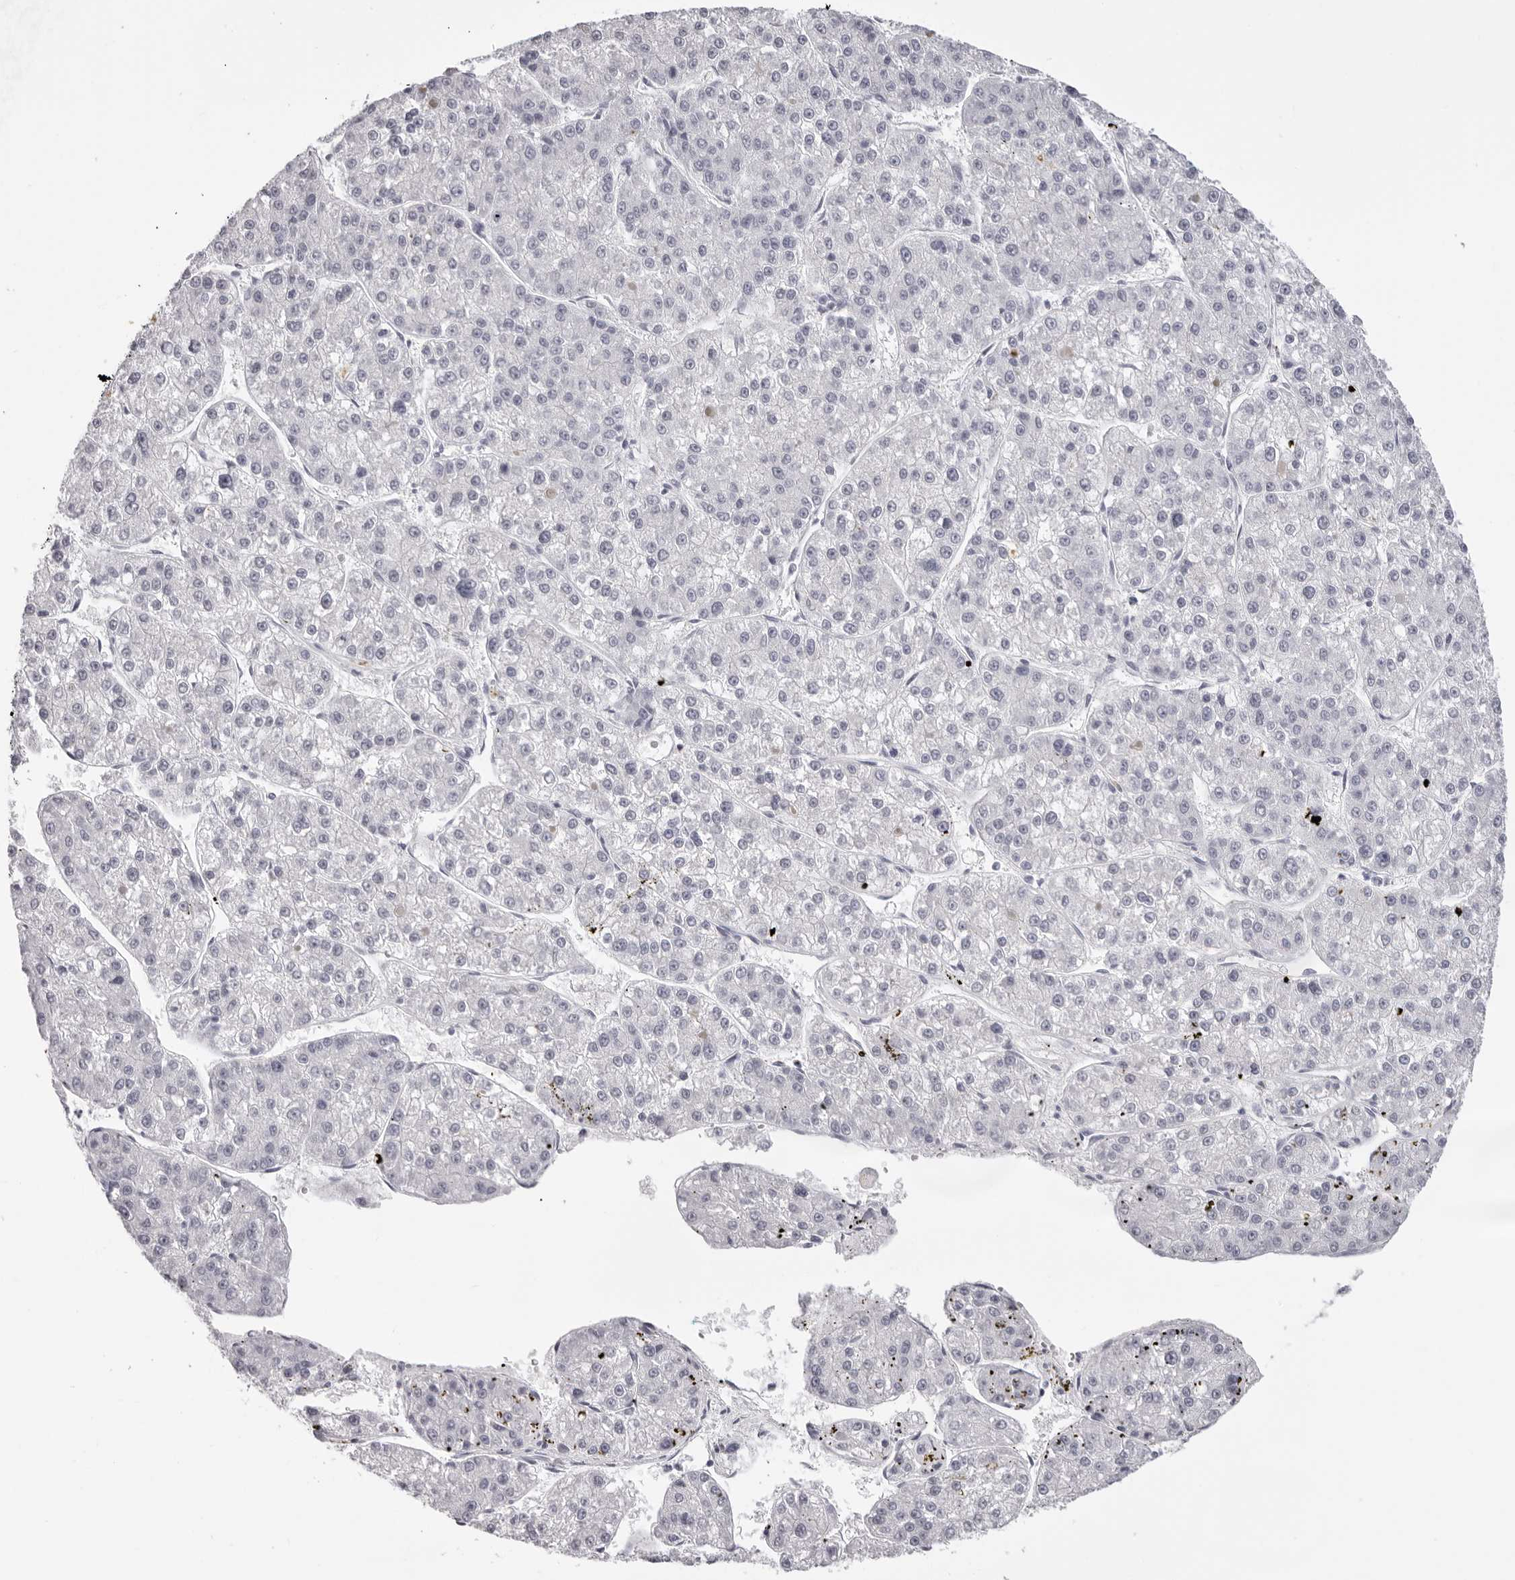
{"staining": {"intensity": "negative", "quantity": "none", "location": "none"}, "tissue": "liver cancer", "cell_type": "Tumor cells", "image_type": "cancer", "snomed": [{"axis": "morphology", "description": "Carcinoma, Hepatocellular, NOS"}, {"axis": "topography", "description": "Liver"}], "caption": "DAB (3,3'-diaminobenzidine) immunohistochemical staining of liver cancer (hepatocellular carcinoma) shows no significant expression in tumor cells.", "gene": "CST1", "patient": {"sex": "female", "age": 73}}